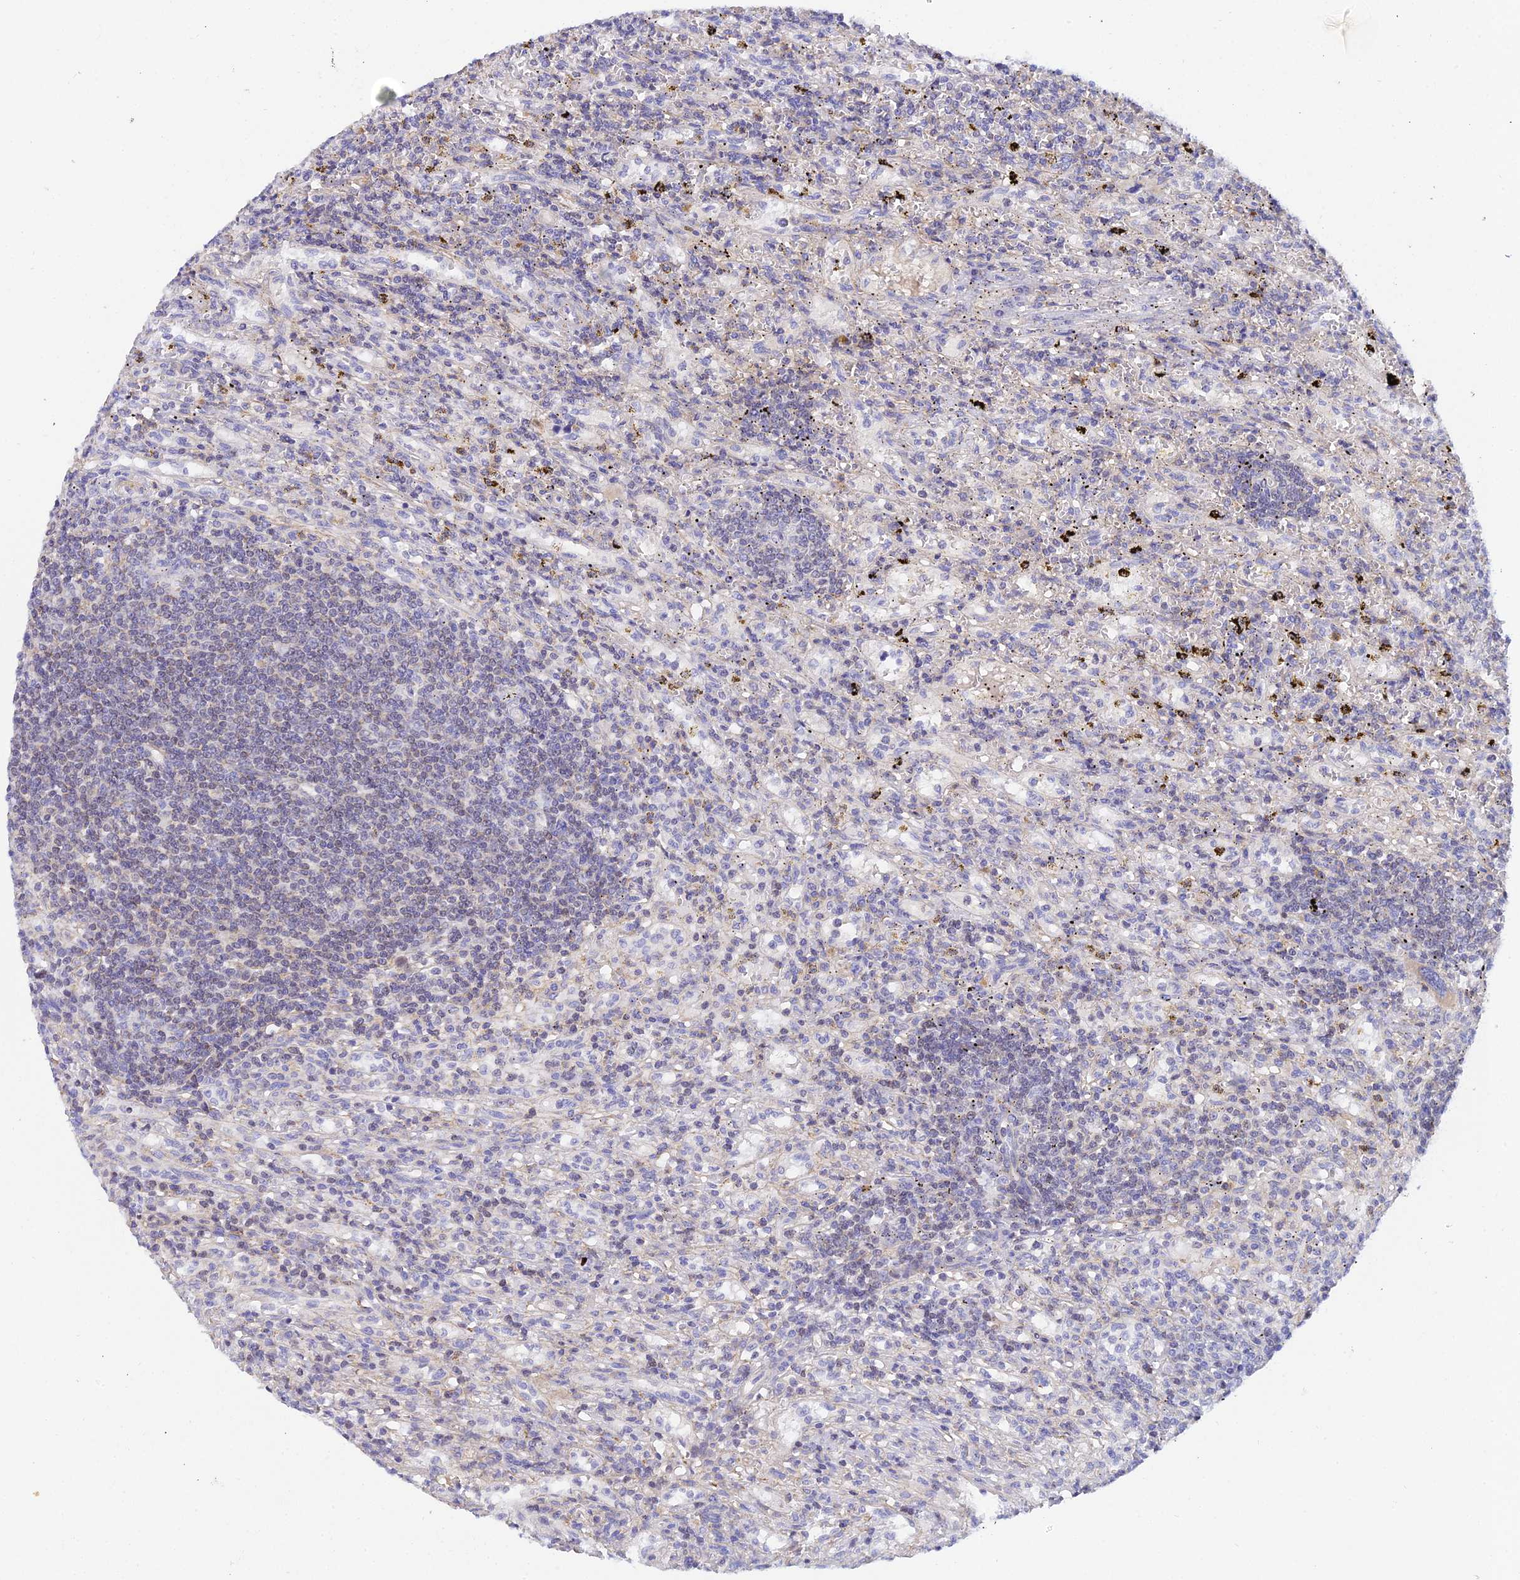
{"staining": {"intensity": "negative", "quantity": "none", "location": "none"}, "tissue": "lymphoma", "cell_type": "Tumor cells", "image_type": "cancer", "snomed": [{"axis": "morphology", "description": "Malignant lymphoma, non-Hodgkin's type, Low grade"}, {"axis": "topography", "description": "Spleen"}], "caption": "High power microscopy micrograph of an IHC histopathology image of malignant lymphoma, non-Hodgkin's type (low-grade), revealing no significant staining in tumor cells. (DAB immunohistochemistry (IHC) with hematoxylin counter stain).", "gene": "ACOT2", "patient": {"sex": "male", "age": 76}}